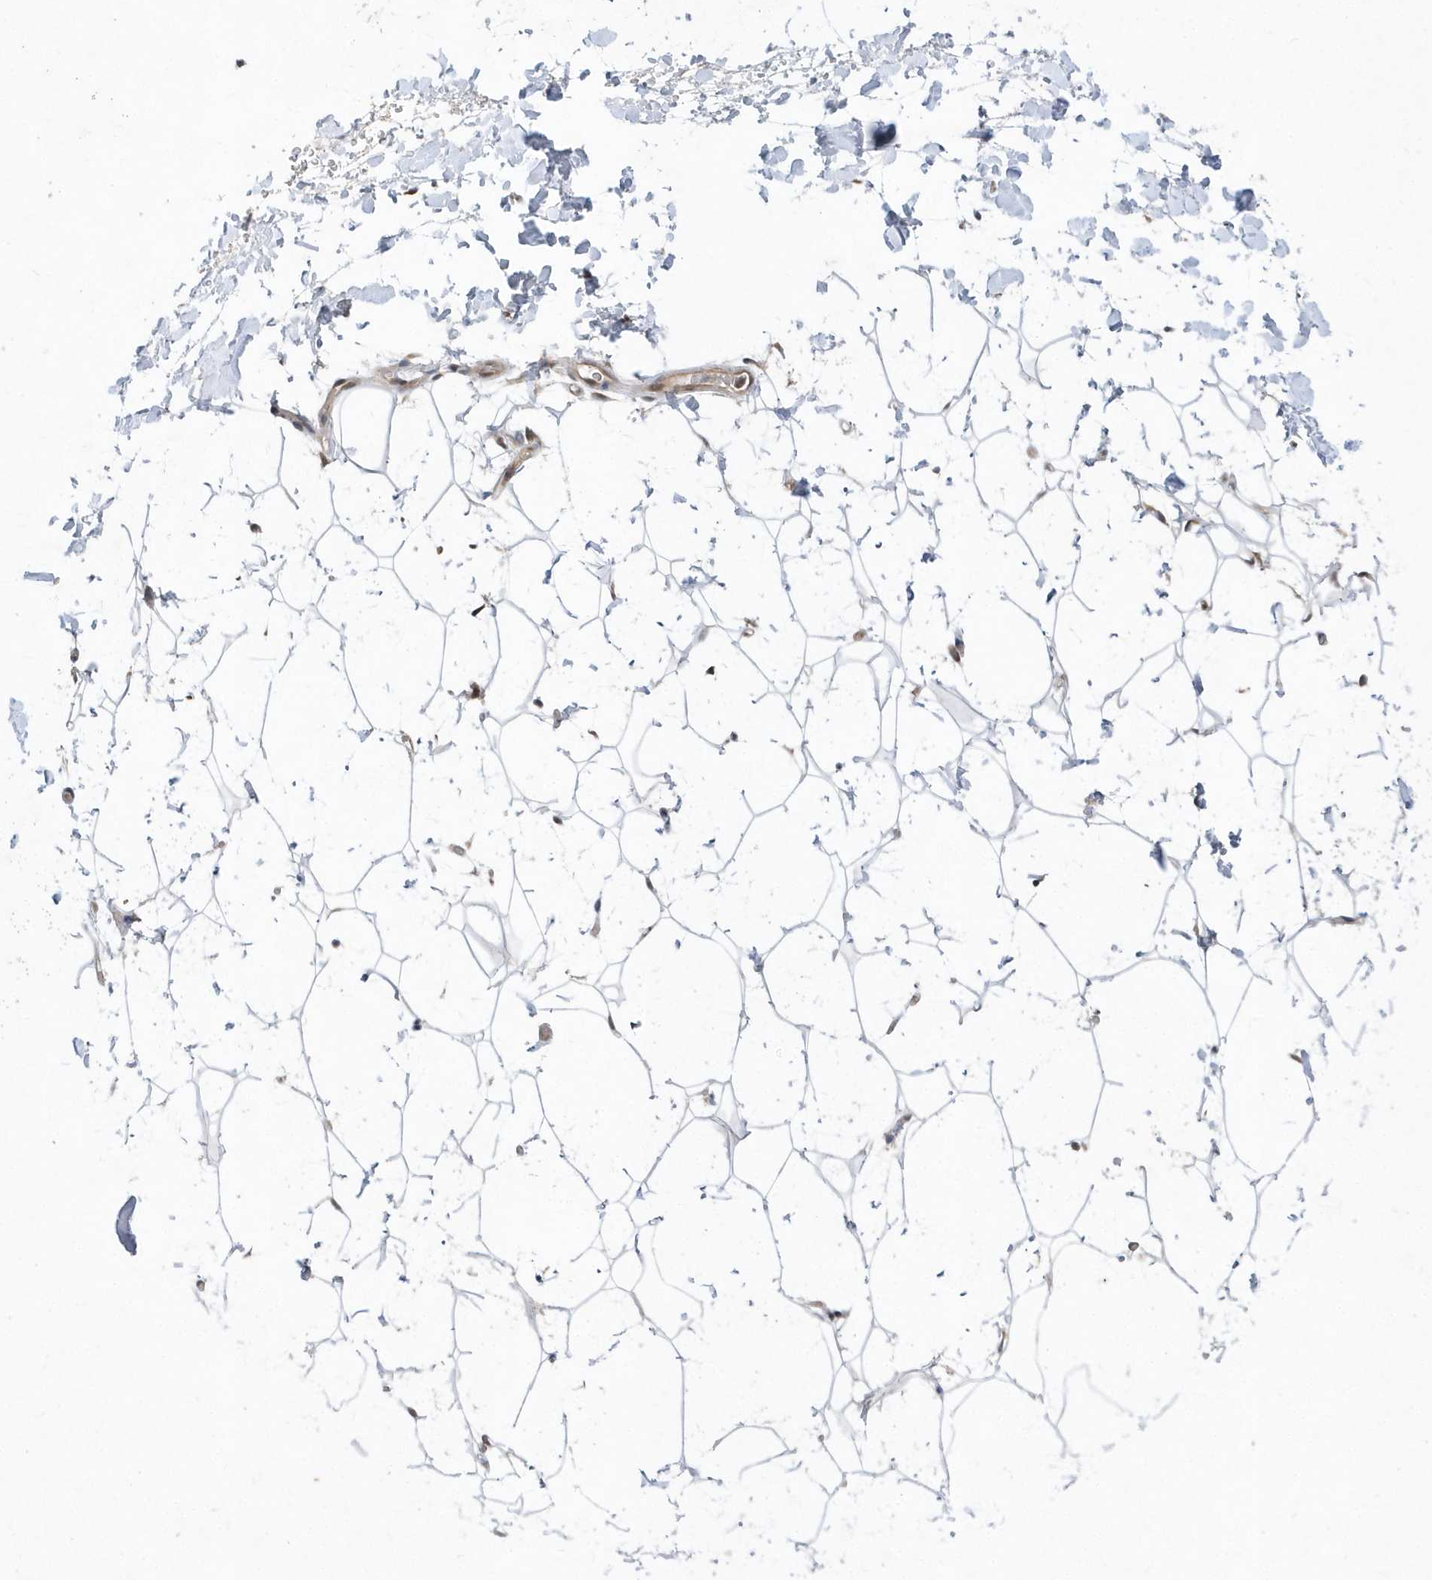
{"staining": {"intensity": "weak", "quantity": "<25%", "location": "nuclear"}, "tissue": "adipose tissue", "cell_type": "Adipocytes", "image_type": "normal", "snomed": [{"axis": "morphology", "description": "Normal tissue, NOS"}, {"axis": "topography", "description": "Breast"}], "caption": "The immunohistochemistry (IHC) histopathology image has no significant expression in adipocytes of adipose tissue. (DAB (3,3'-diaminobenzidine) IHC, high magnification).", "gene": "MXI1", "patient": {"sex": "female", "age": 26}}